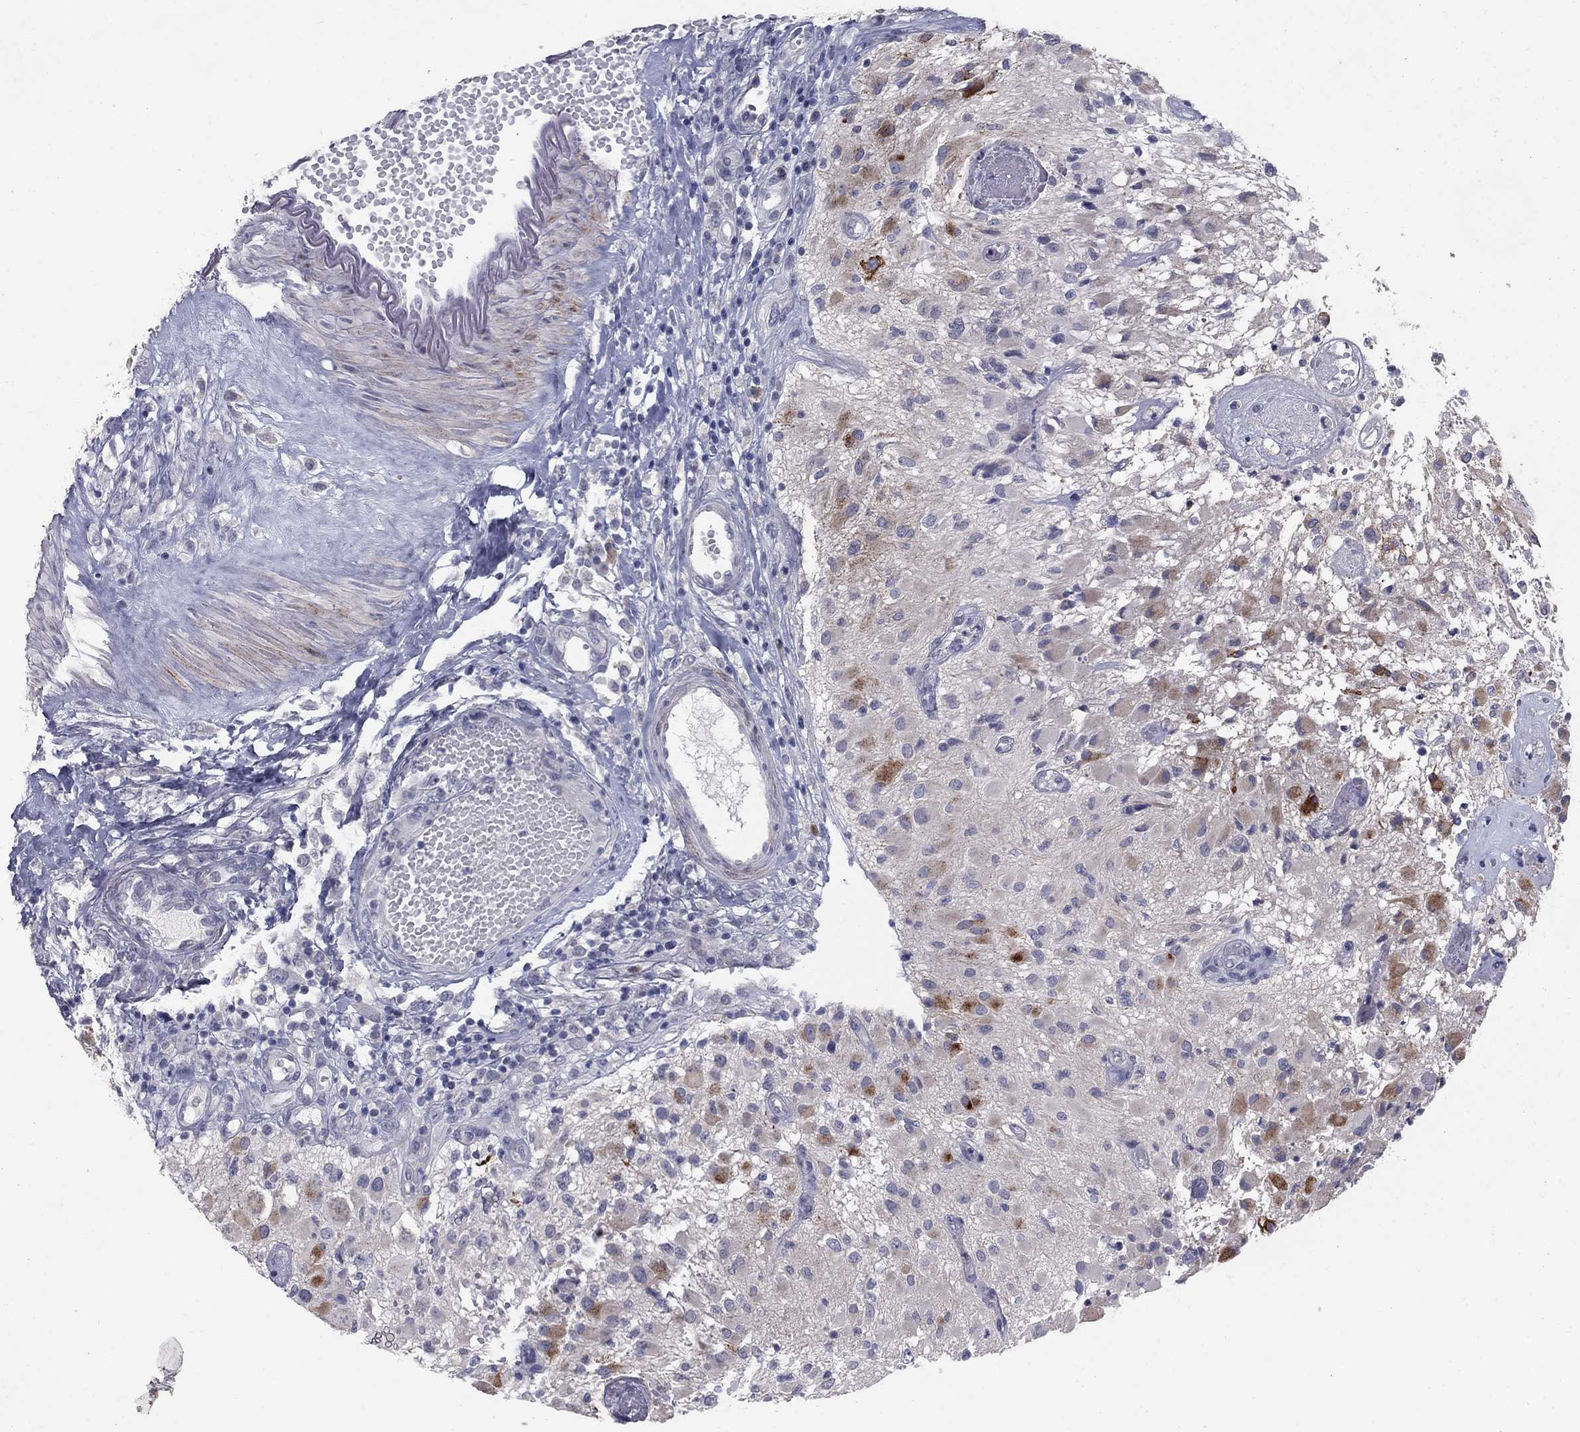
{"staining": {"intensity": "negative", "quantity": "none", "location": "none"}, "tissue": "glioma", "cell_type": "Tumor cells", "image_type": "cancer", "snomed": [{"axis": "morphology", "description": "Glioma, malignant, High grade"}, {"axis": "topography", "description": "Brain"}], "caption": "High magnification brightfield microscopy of glioma stained with DAB (3,3'-diaminobenzidine) (brown) and counterstained with hematoxylin (blue): tumor cells show no significant expression.", "gene": "NTRK2", "patient": {"sex": "female", "age": 63}}